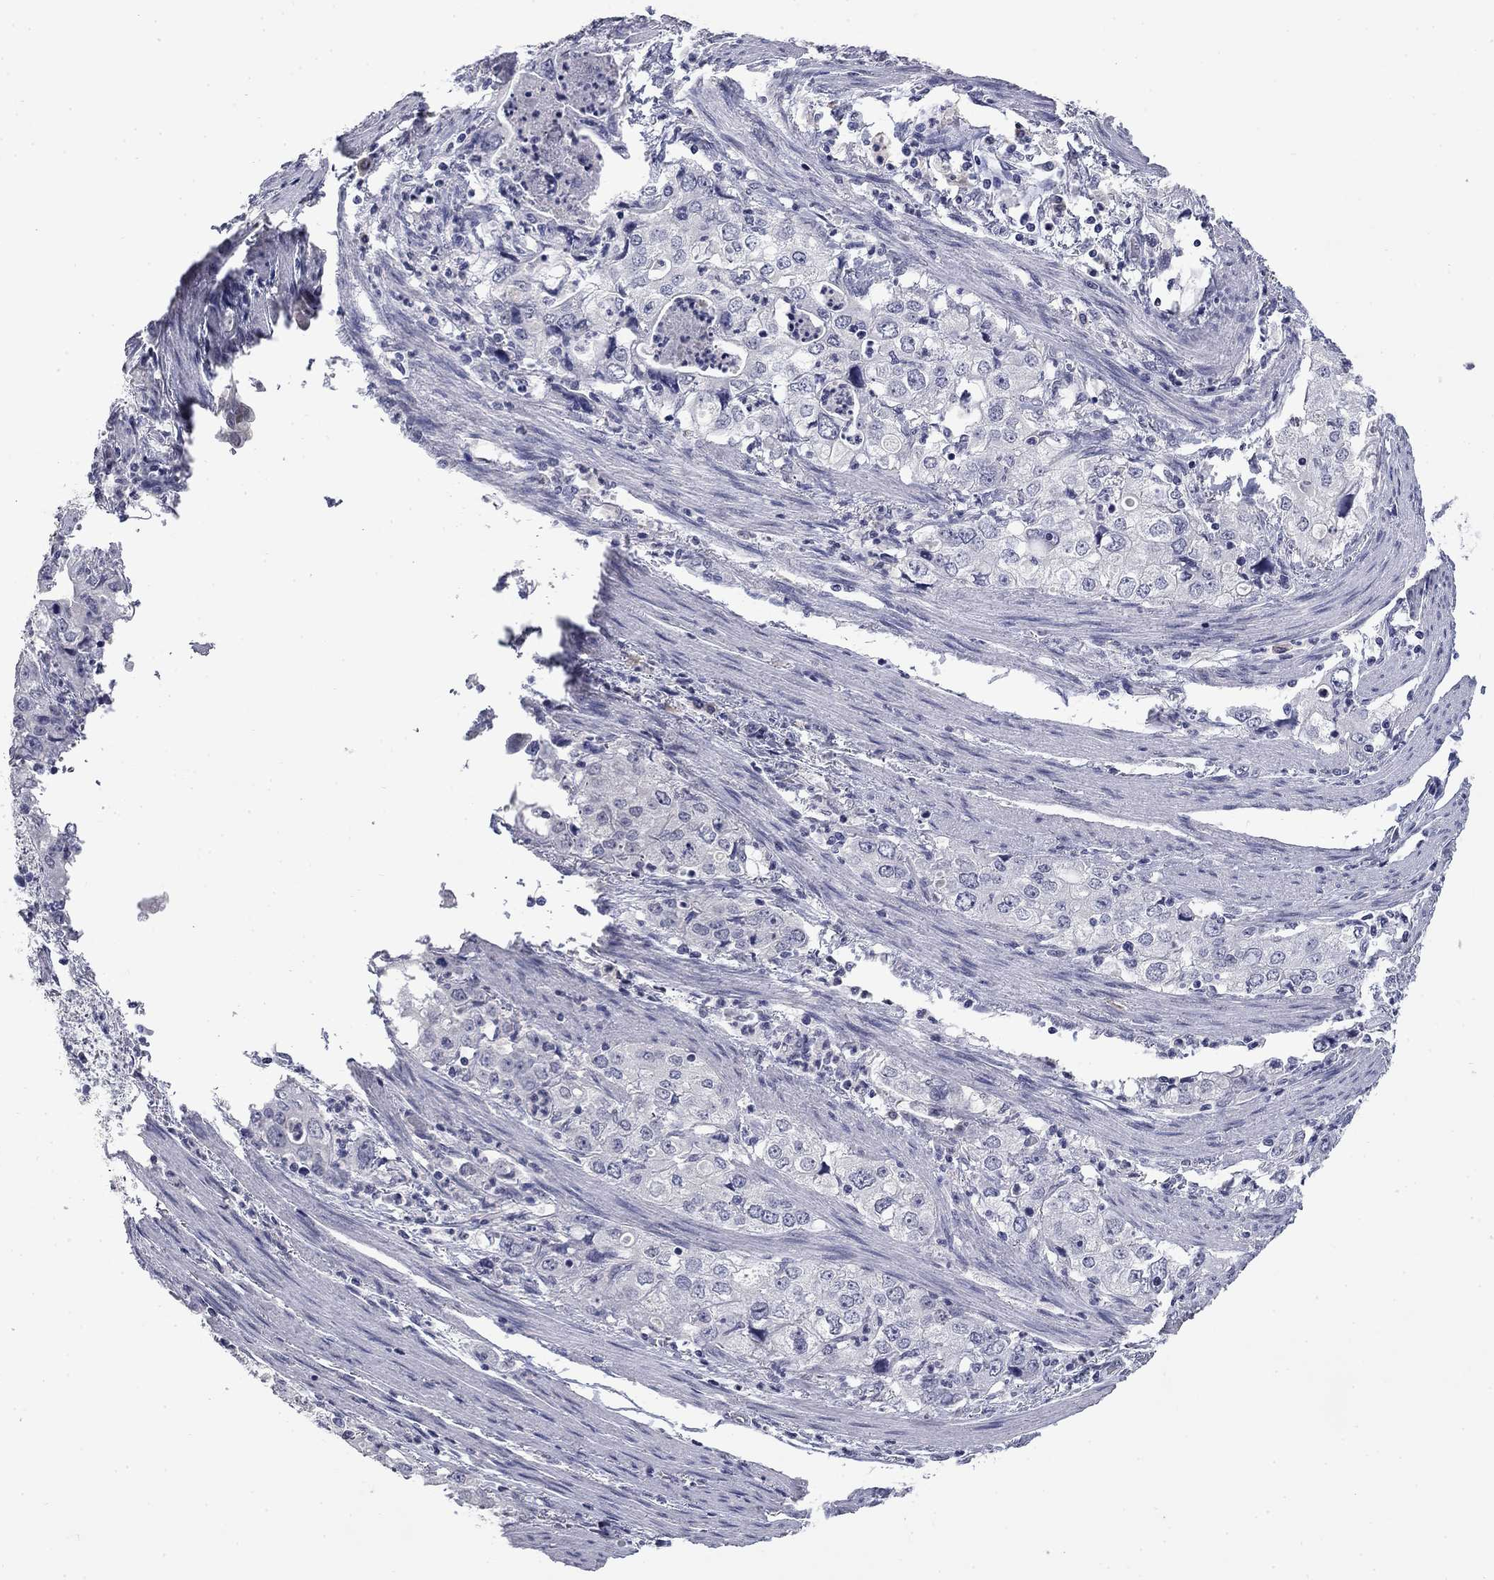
{"staining": {"intensity": "negative", "quantity": "none", "location": "none"}, "tissue": "stomach cancer", "cell_type": "Tumor cells", "image_type": "cancer", "snomed": [{"axis": "morphology", "description": "Adenocarcinoma, NOS"}, {"axis": "topography", "description": "Stomach, upper"}], "caption": "Adenocarcinoma (stomach) stained for a protein using IHC exhibits no positivity tumor cells.", "gene": "SLC51A", "patient": {"sex": "male", "age": 75}}